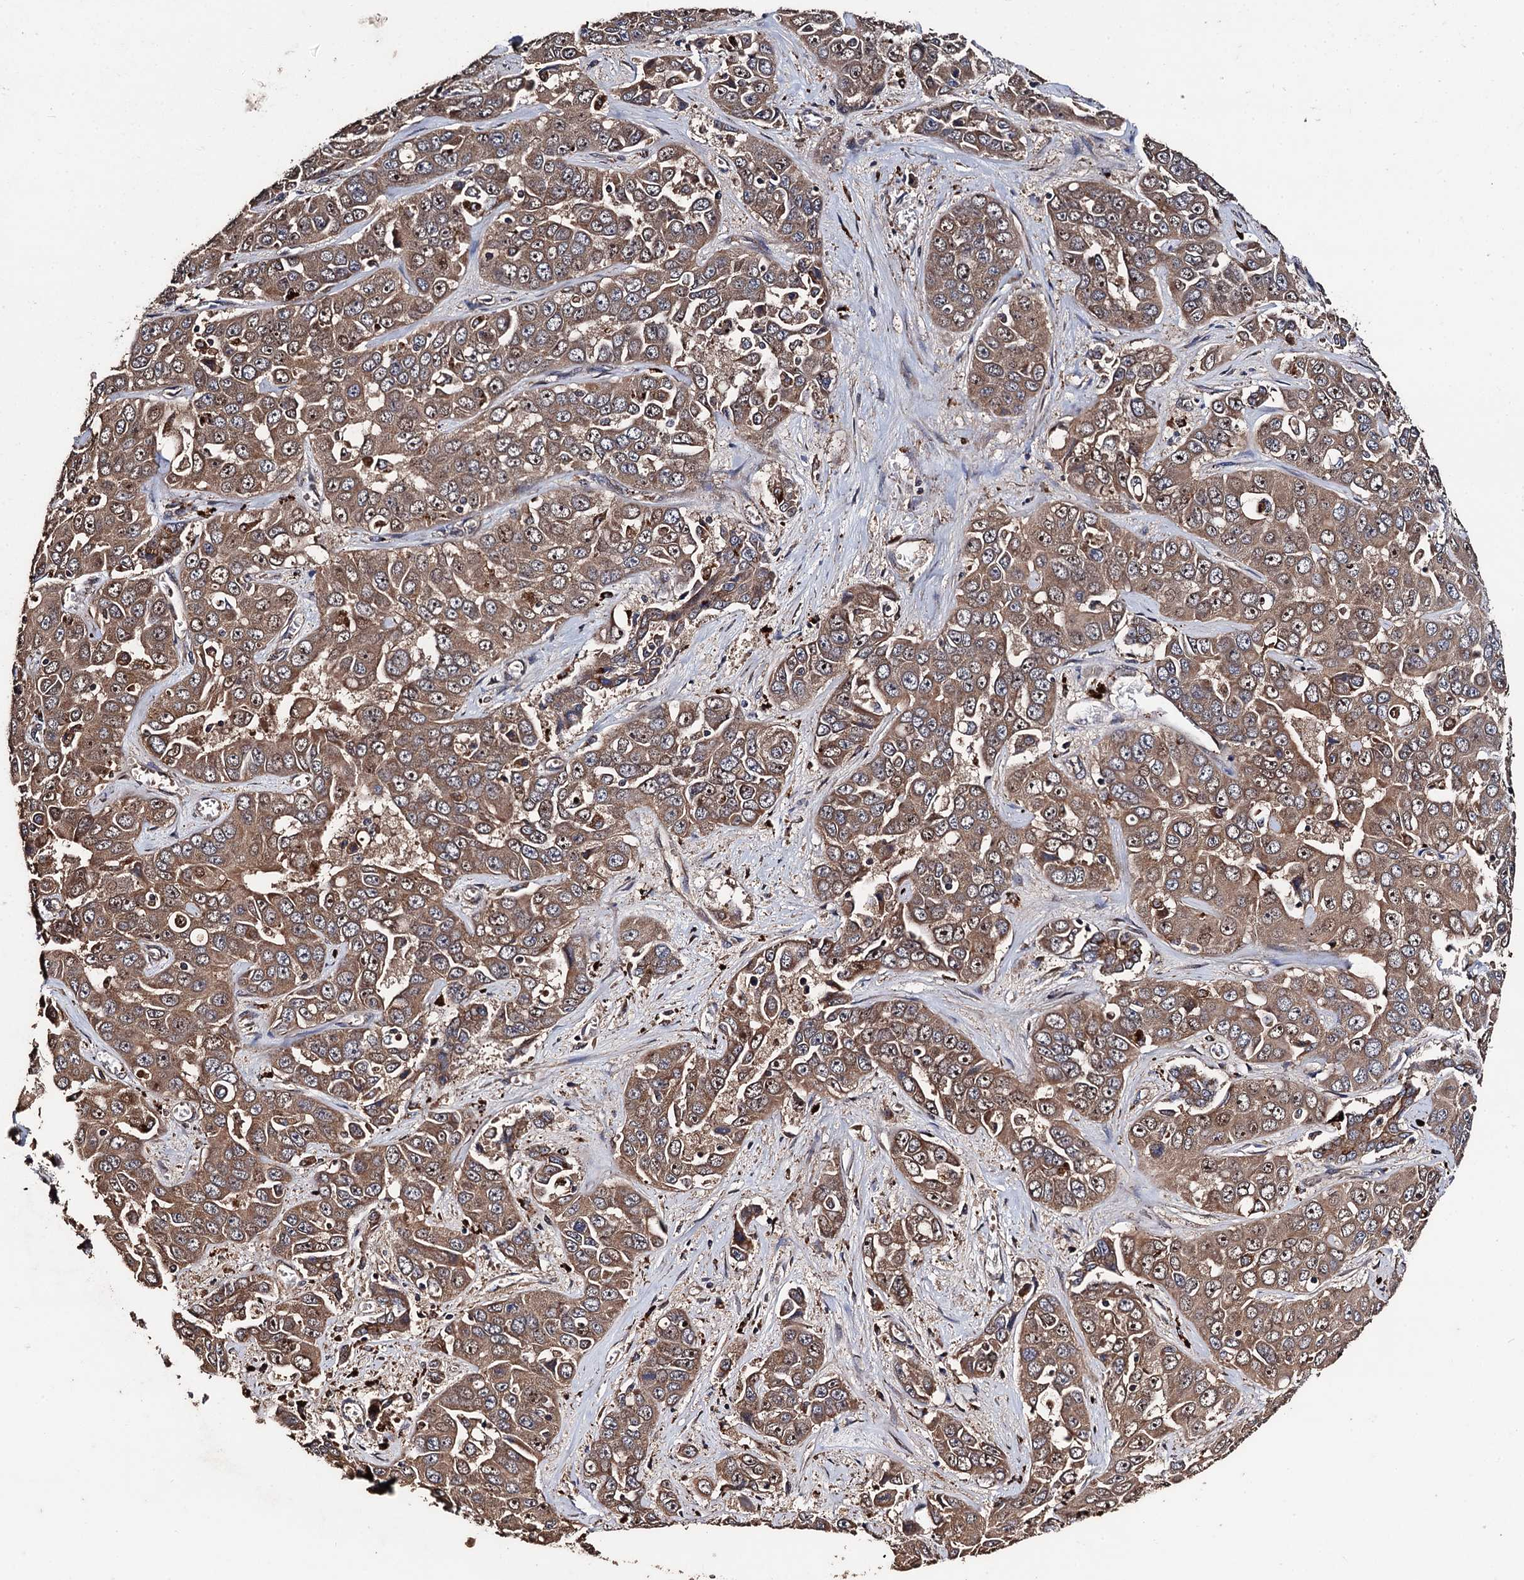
{"staining": {"intensity": "moderate", "quantity": ">75%", "location": "cytoplasmic/membranous"}, "tissue": "liver cancer", "cell_type": "Tumor cells", "image_type": "cancer", "snomed": [{"axis": "morphology", "description": "Cholangiocarcinoma"}, {"axis": "topography", "description": "Liver"}], "caption": "Liver cancer tissue shows moderate cytoplasmic/membranous staining in approximately >75% of tumor cells The protein is stained brown, and the nuclei are stained in blue (DAB (3,3'-diaminobenzidine) IHC with brightfield microscopy, high magnification).", "gene": "PPTC7", "patient": {"sex": "female", "age": 52}}